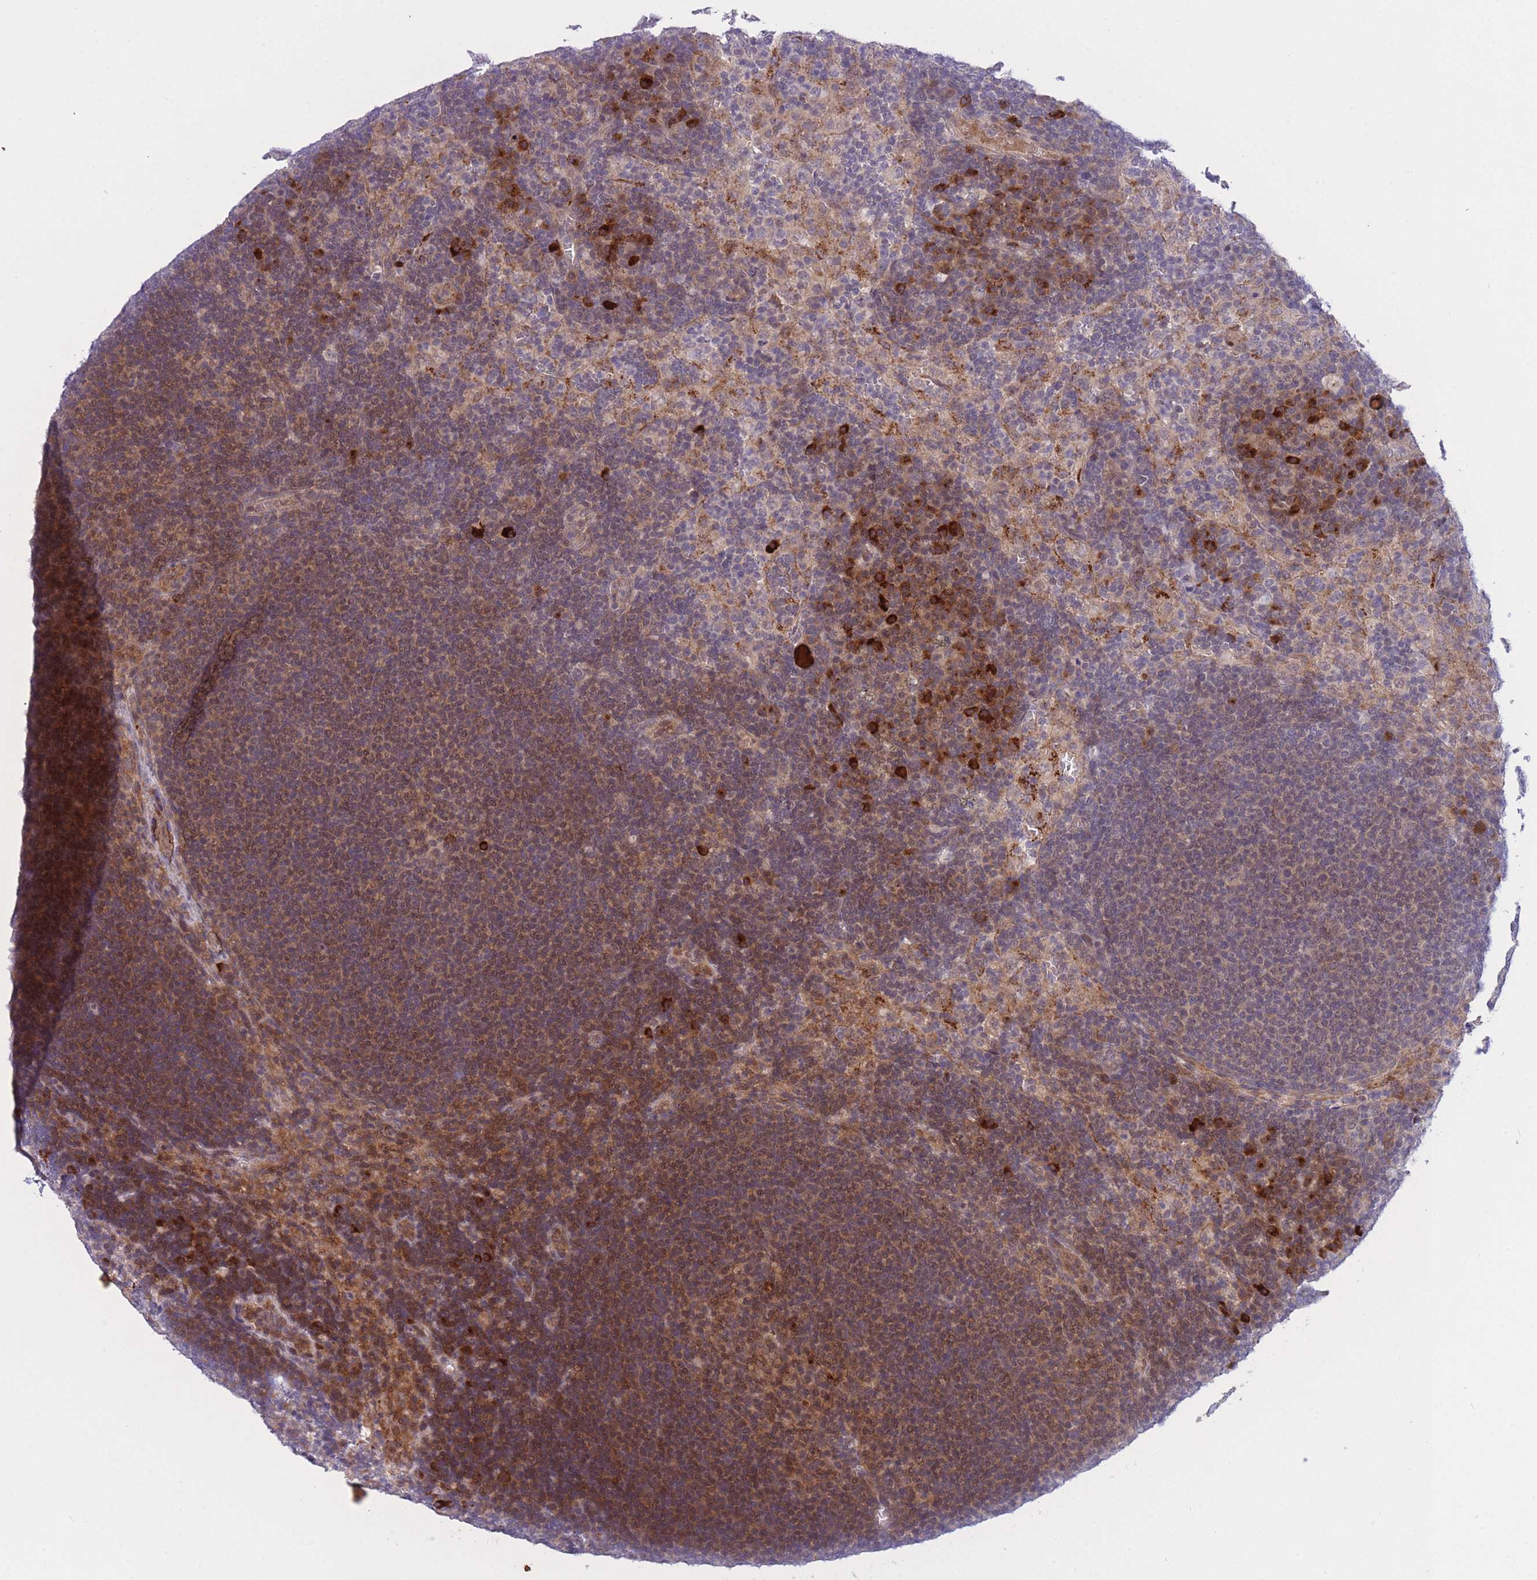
{"staining": {"intensity": "moderate", "quantity": "25%-75%", "location": "cytoplasmic/membranous,nuclear"}, "tissue": "lymph node", "cell_type": "Germinal center cells", "image_type": "normal", "snomed": [{"axis": "morphology", "description": "Normal tissue, NOS"}, {"axis": "topography", "description": "Lymph node"}], "caption": "DAB immunohistochemical staining of unremarkable human lymph node reveals moderate cytoplasmic/membranous,nuclear protein positivity in about 25%-75% of germinal center cells.", "gene": "CDC25B", "patient": {"sex": "female", "age": 70}}